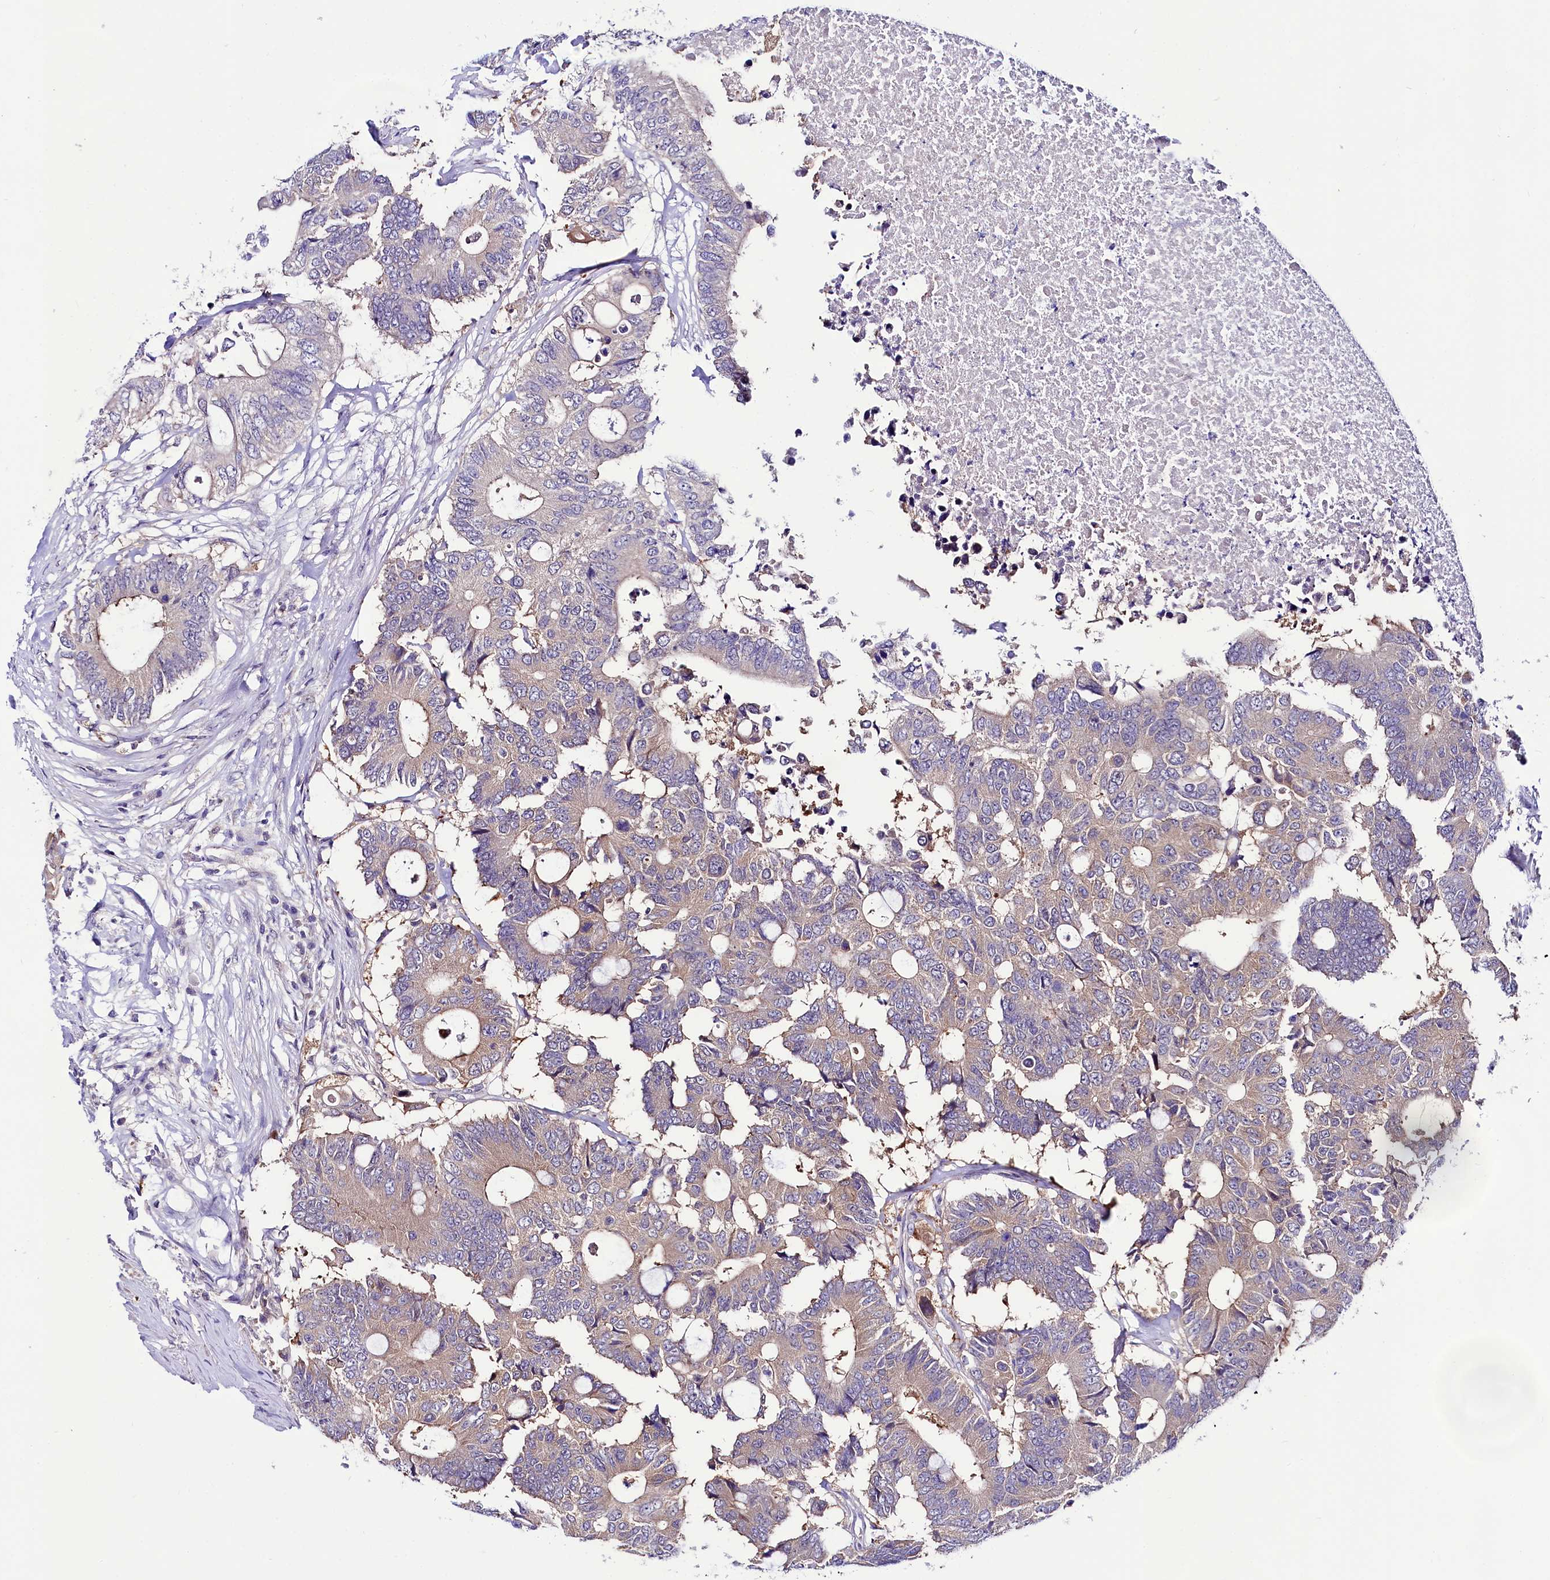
{"staining": {"intensity": "weak", "quantity": "<25%", "location": "cytoplasmic/membranous"}, "tissue": "colorectal cancer", "cell_type": "Tumor cells", "image_type": "cancer", "snomed": [{"axis": "morphology", "description": "Adenocarcinoma, NOS"}, {"axis": "topography", "description": "Colon"}], "caption": "There is no significant staining in tumor cells of colorectal cancer.", "gene": "ABHD5", "patient": {"sex": "male", "age": 71}}